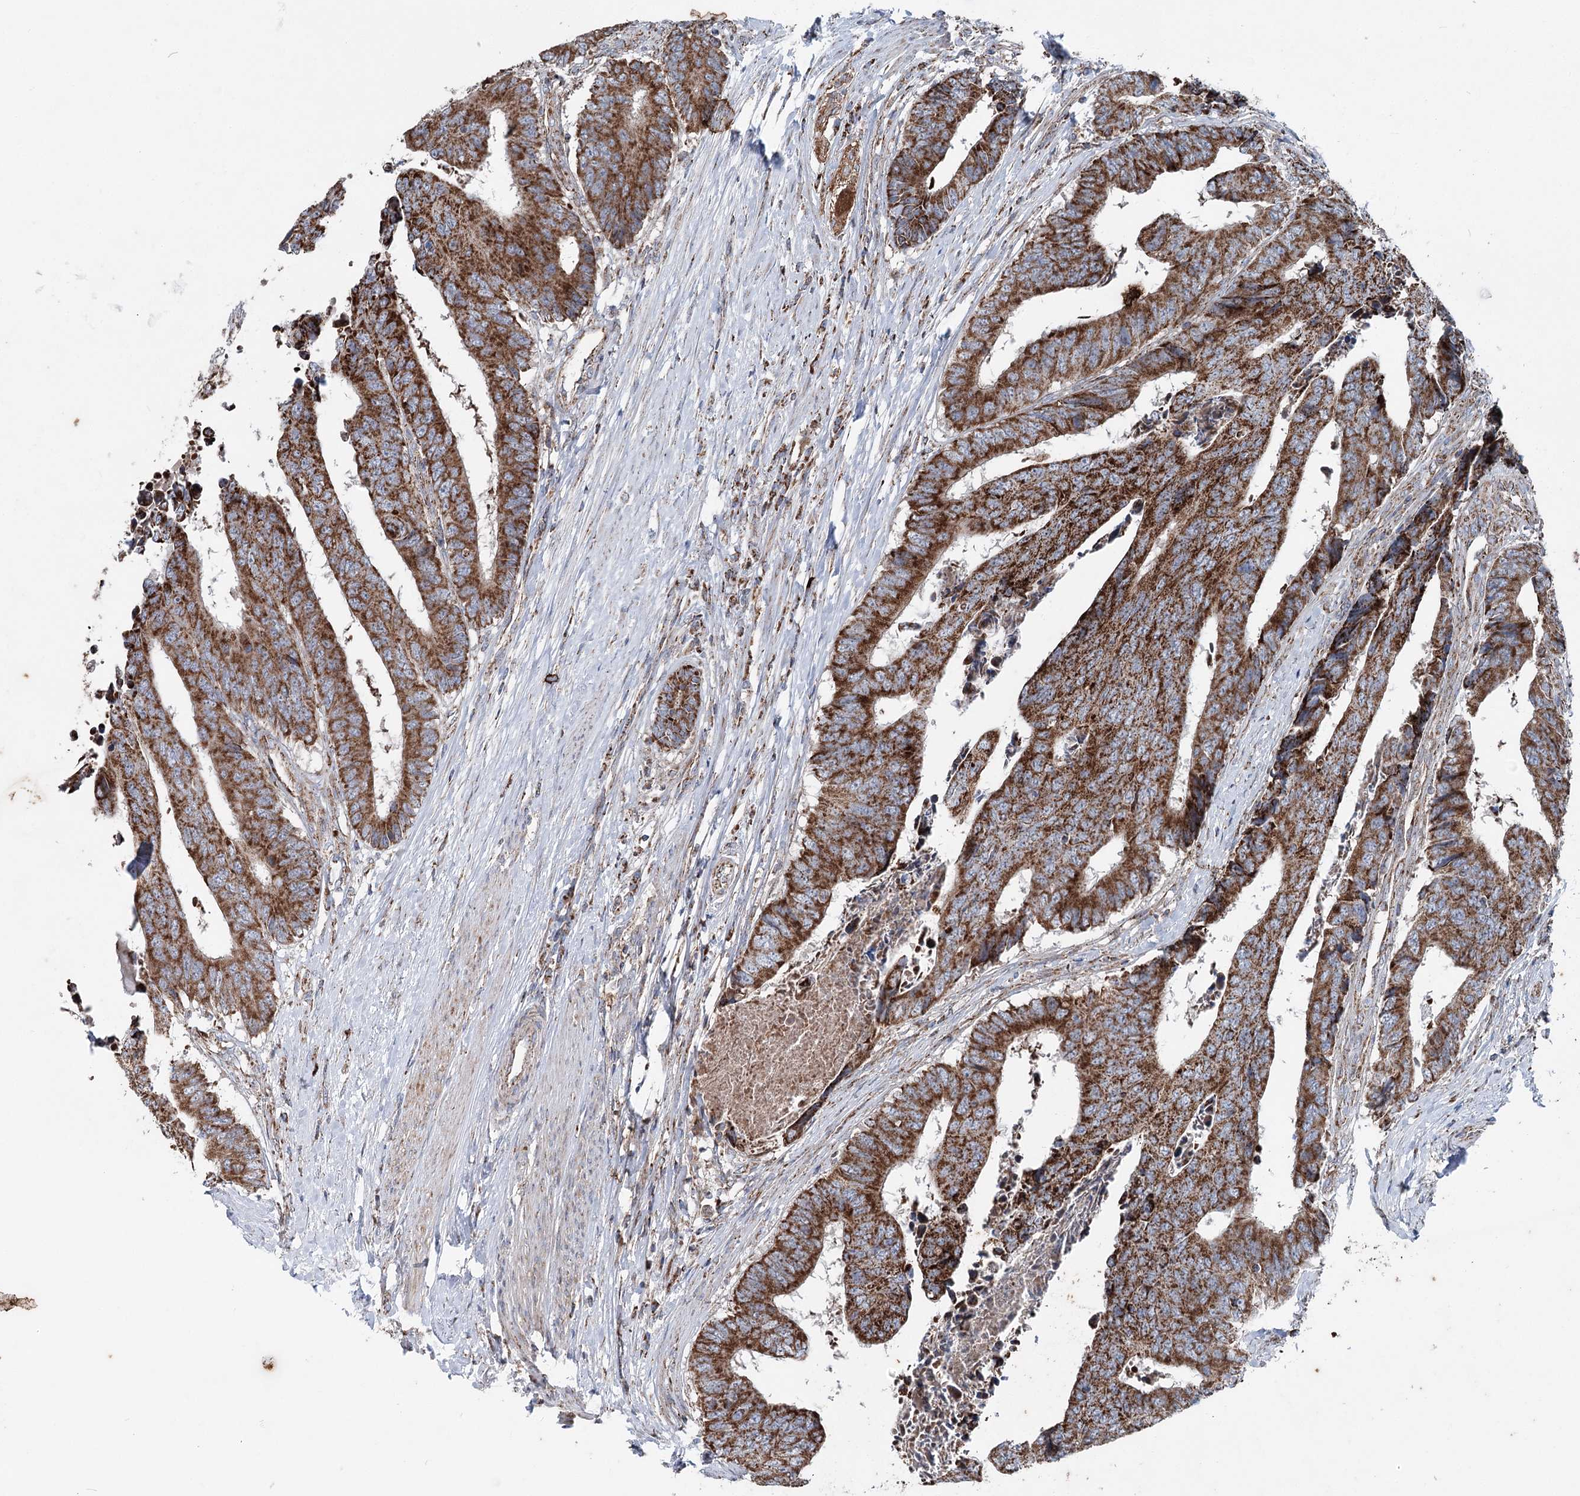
{"staining": {"intensity": "strong", "quantity": ">75%", "location": "cytoplasmic/membranous"}, "tissue": "colorectal cancer", "cell_type": "Tumor cells", "image_type": "cancer", "snomed": [{"axis": "morphology", "description": "Adenocarcinoma, NOS"}, {"axis": "topography", "description": "Rectum"}], "caption": "Human colorectal adenocarcinoma stained with a brown dye demonstrates strong cytoplasmic/membranous positive positivity in about >75% of tumor cells.", "gene": "UCN3", "patient": {"sex": "male", "age": 84}}